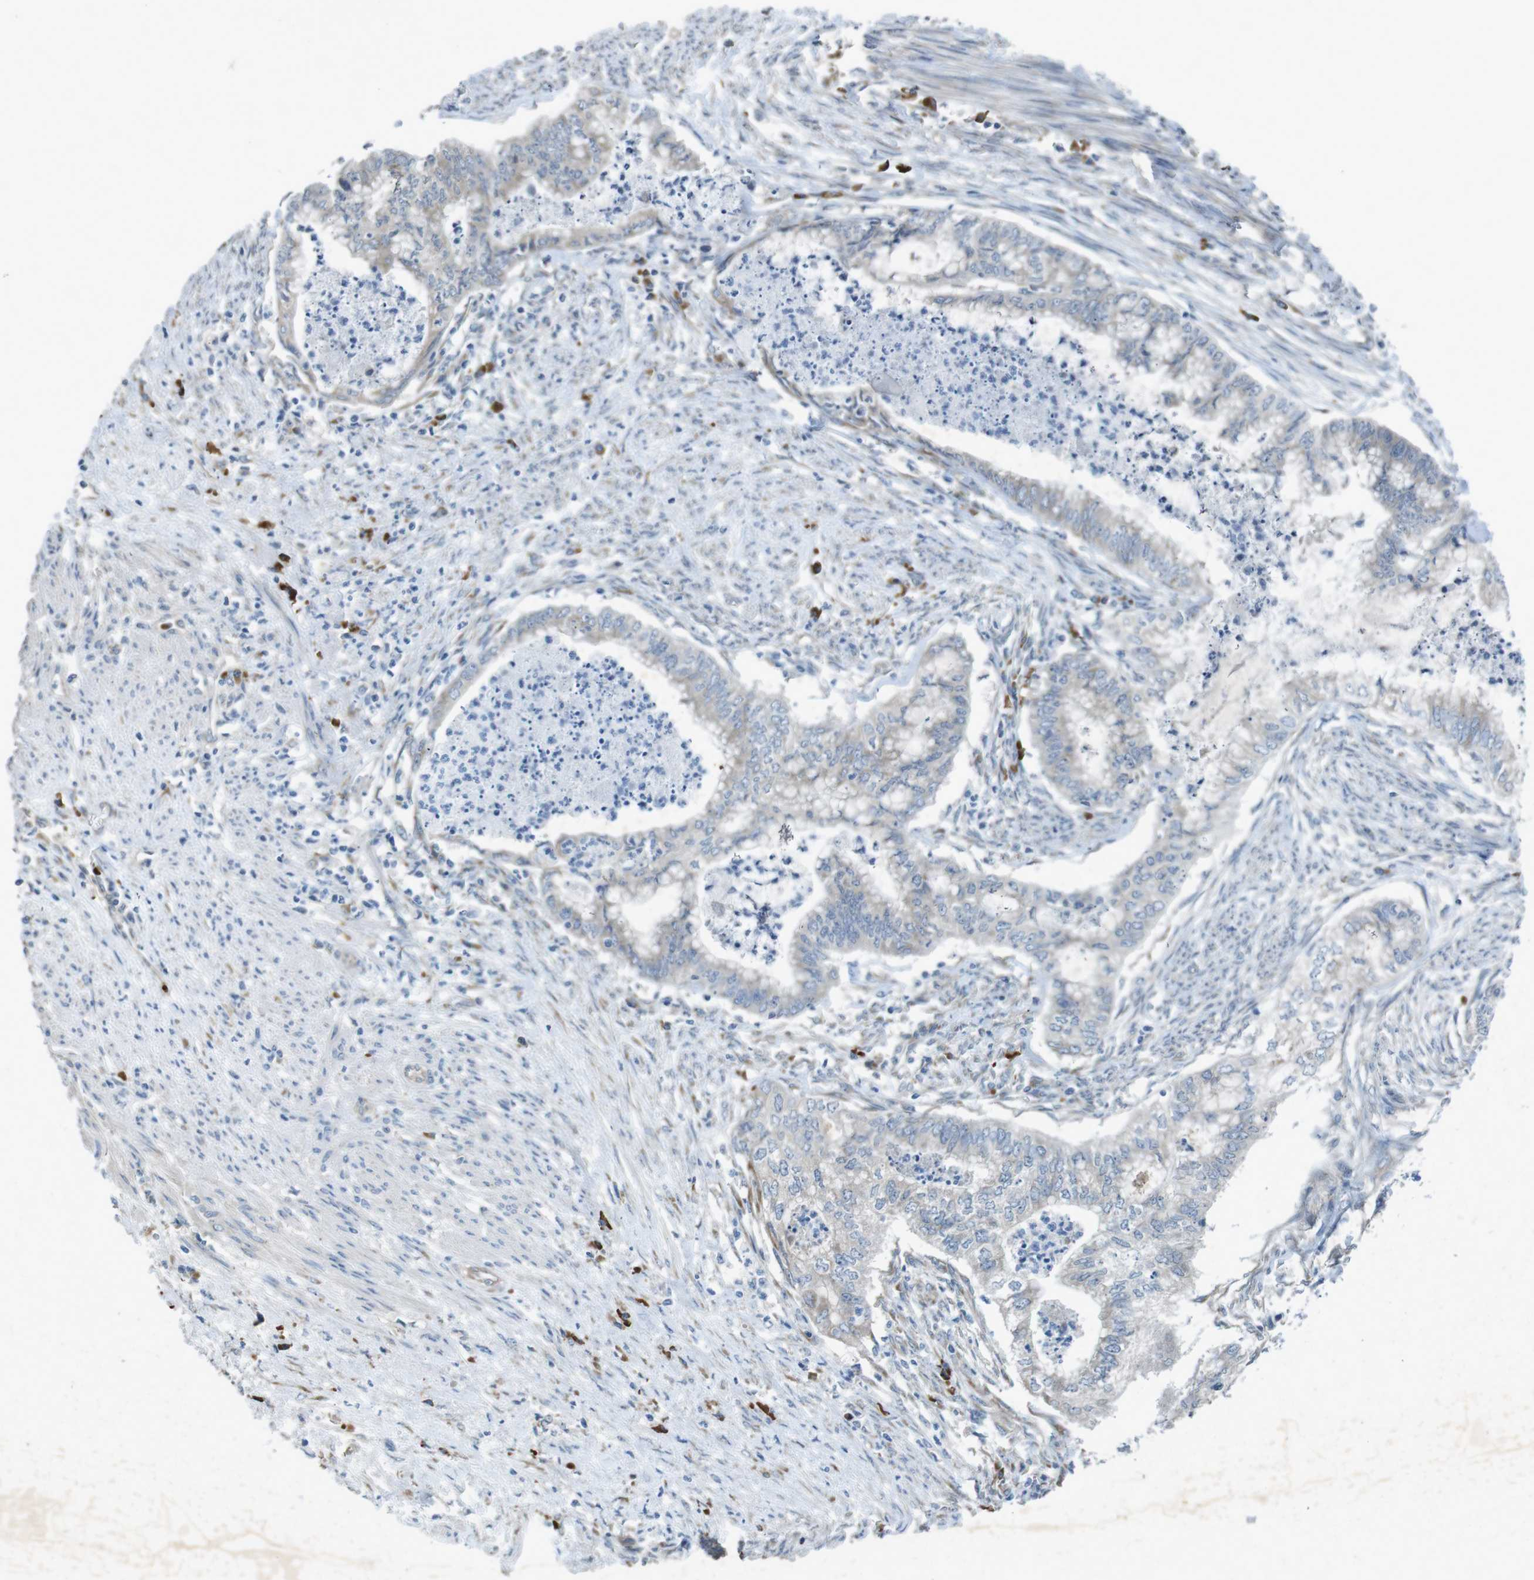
{"staining": {"intensity": "weak", "quantity": "<25%", "location": "cytoplasmic/membranous"}, "tissue": "endometrial cancer", "cell_type": "Tumor cells", "image_type": "cancer", "snomed": [{"axis": "morphology", "description": "Necrosis, NOS"}, {"axis": "morphology", "description": "Adenocarcinoma, NOS"}, {"axis": "topography", "description": "Endometrium"}], "caption": "Protein analysis of endometrial adenocarcinoma shows no significant positivity in tumor cells. (Brightfield microscopy of DAB (3,3'-diaminobenzidine) immunohistochemistry at high magnification).", "gene": "FLCN", "patient": {"sex": "female", "age": 79}}